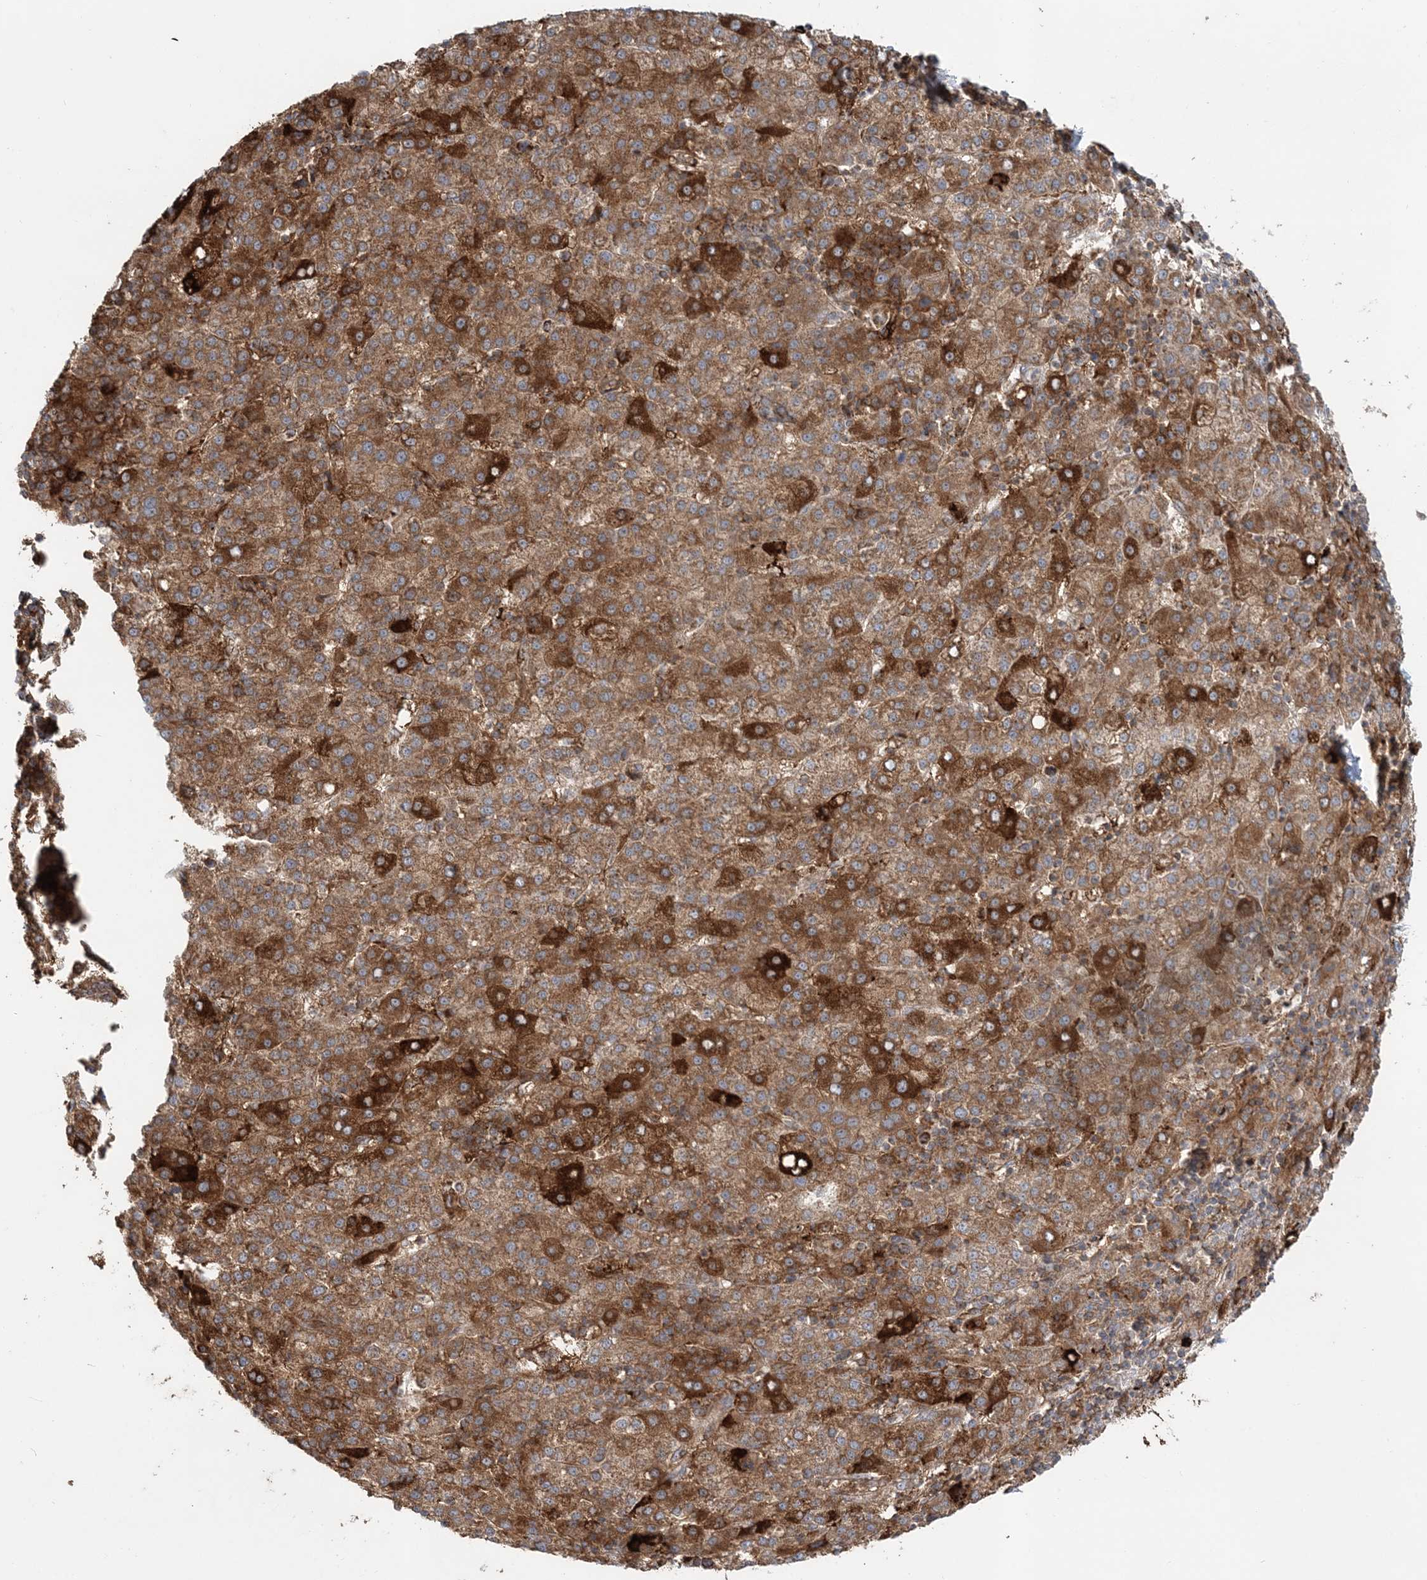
{"staining": {"intensity": "strong", "quantity": ">75%", "location": "cytoplasmic/membranous"}, "tissue": "liver cancer", "cell_type": "Tumor cells", "image_type": "cancer", "snomed": [{"axis": "morphology", "description": "Carcinoma, Hepatocellular, NOS"}, {"axis": "topography", "description": "Liver"}], "caption": "Liver hepatocellular carcinoma tissue reveals strong cytoplasmic/membranous positivity in approximately >75% of tumor cells", "gene": "LRPPRC", "patient": {"sex": "female", "age": 58}}